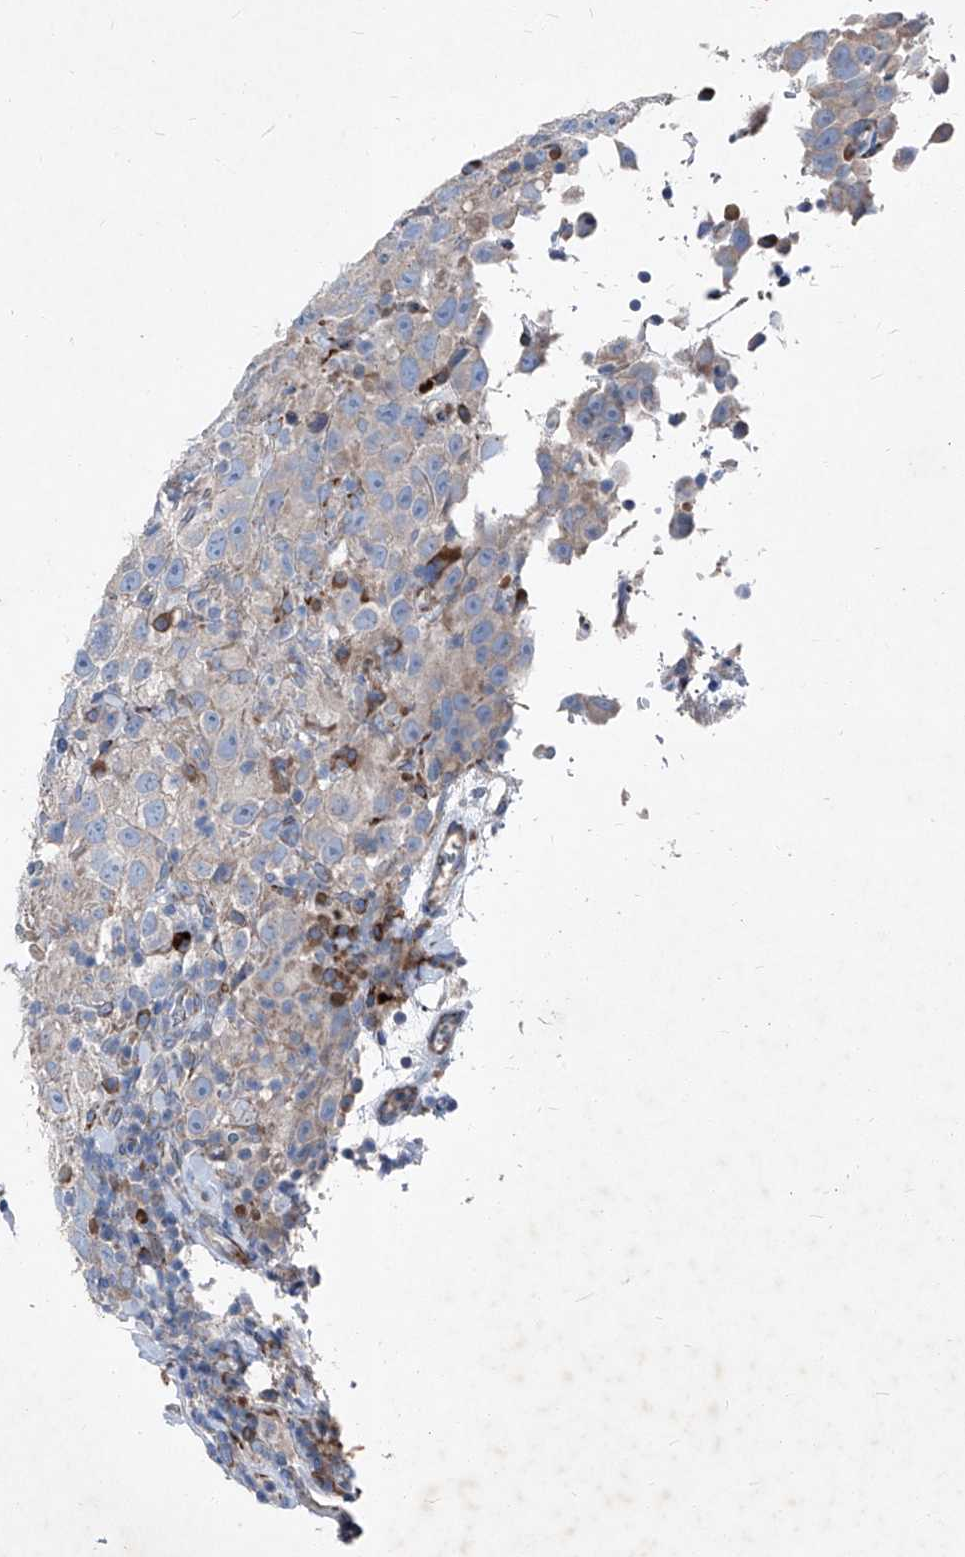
{"staining": {"intensity": "negative", "quantity": "none", "location": "none"}, "tissue": "testis cancer", "cell_type": "Tumor cells", "image_type": "cancer", "snomed": [{"axis": "morphology", "description": "Seminoma, NOS"}, {"axis": "topography", "description": "Testis"}], "caption": "There is no significant staining in tumor cells of testis seminoma.", "gene": "IFI27", "patient": {"sex": "male", "age": 41}}